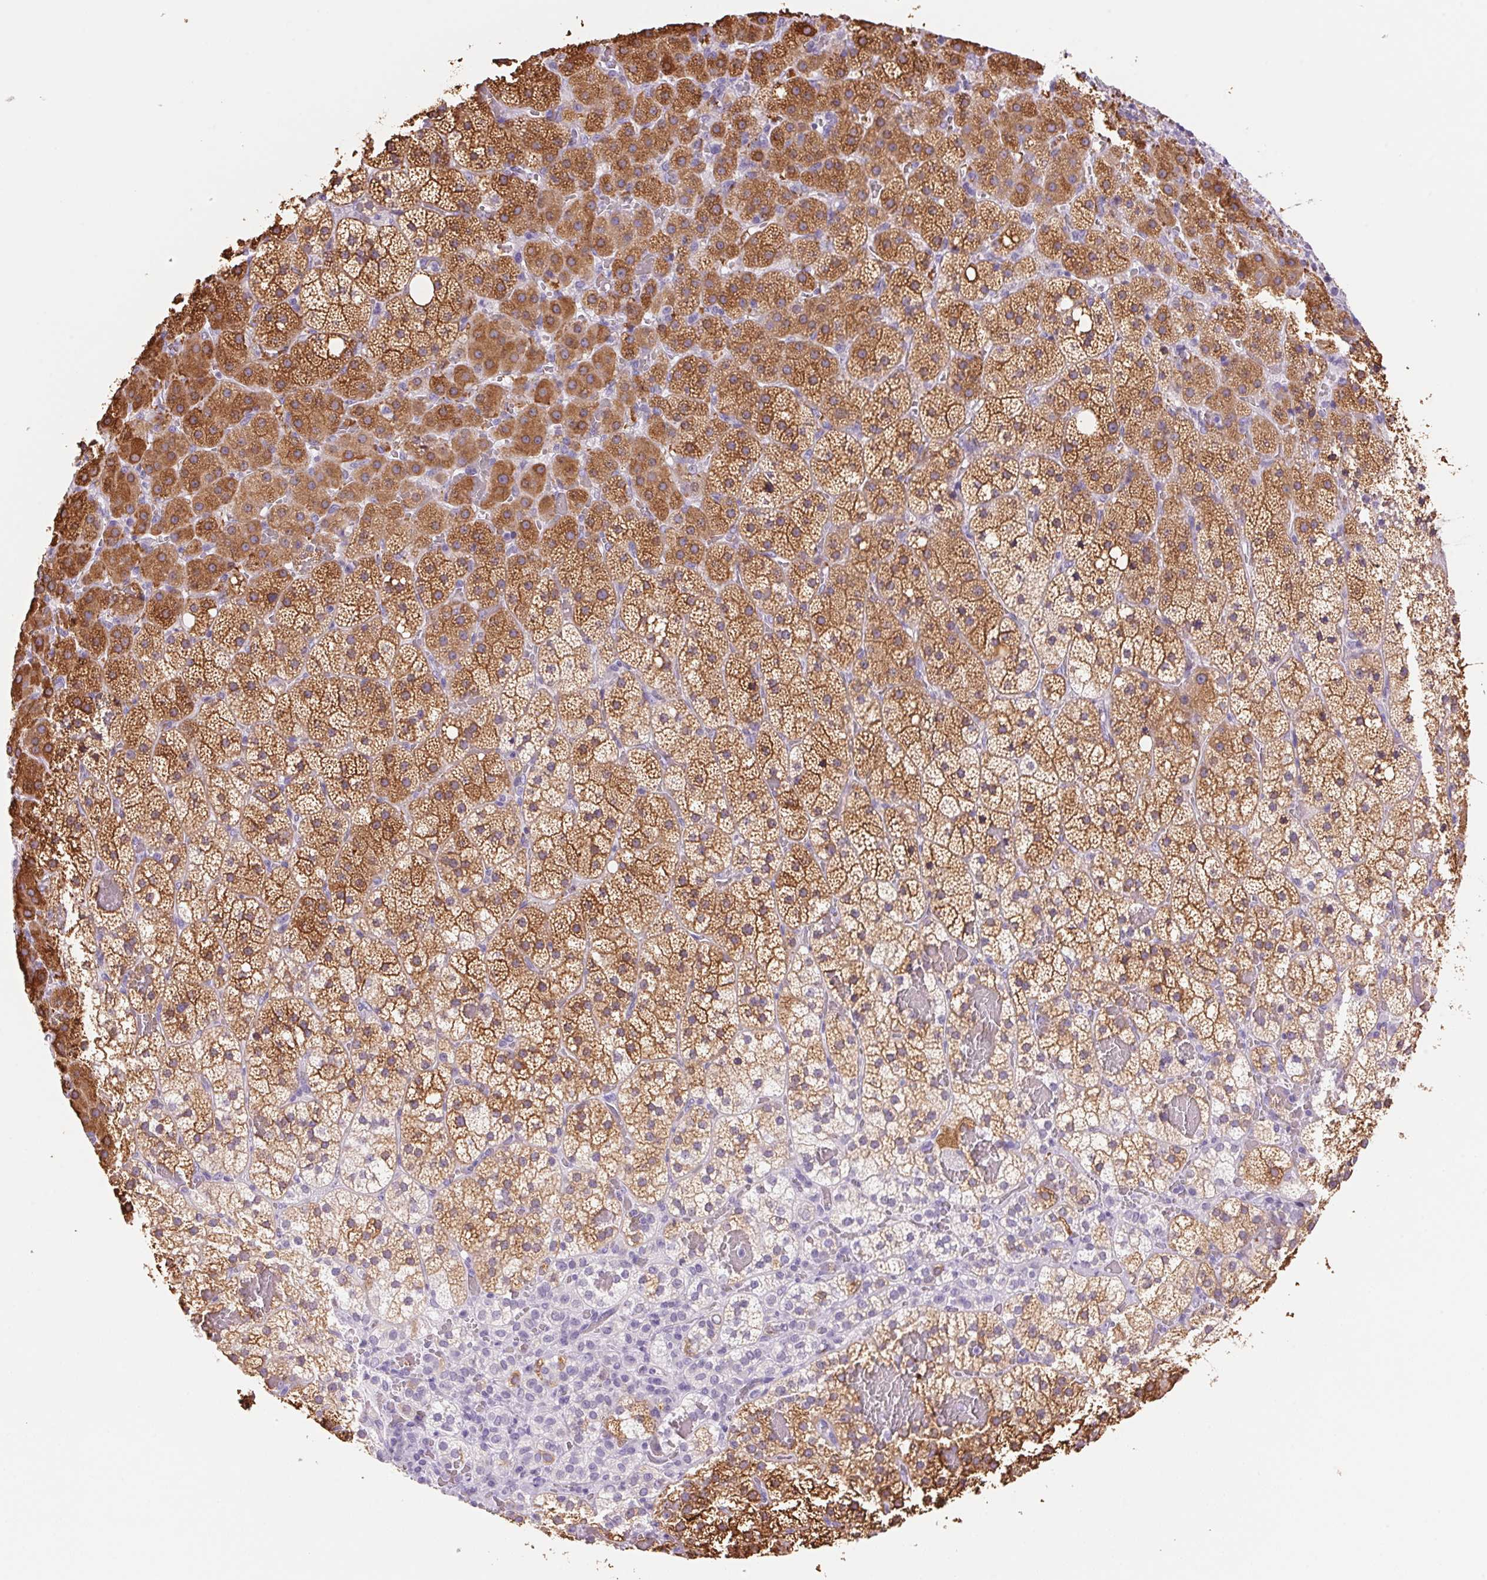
{"staining": {"intensity": "strong", "quantity": "25%-75%", "location": "cytoplasmic/membranous"}, "tissue": "adrenal gland", "cell_type": "Glandular cells", "image_type": "normal", "snomed": [{"axis": "morphology", "description": "Normal tissue, NOS"}, {"axis": "topography", "description": "Adrenal gland"}], "caption": "Glandular cells show high levels of strong cytoplasmic/membranous expression in about 25%-75% of cells in unremarkable human adrenal gland. The staining was performed using DAB (3,3'-diaminobenzidine) to visualize the protein expression in brown, while the nuclei were stained in blue with hematoxylin (Magnification: 20x).", "gene": "DHCR24", "patient": {"sex": "male", "age": 53}}